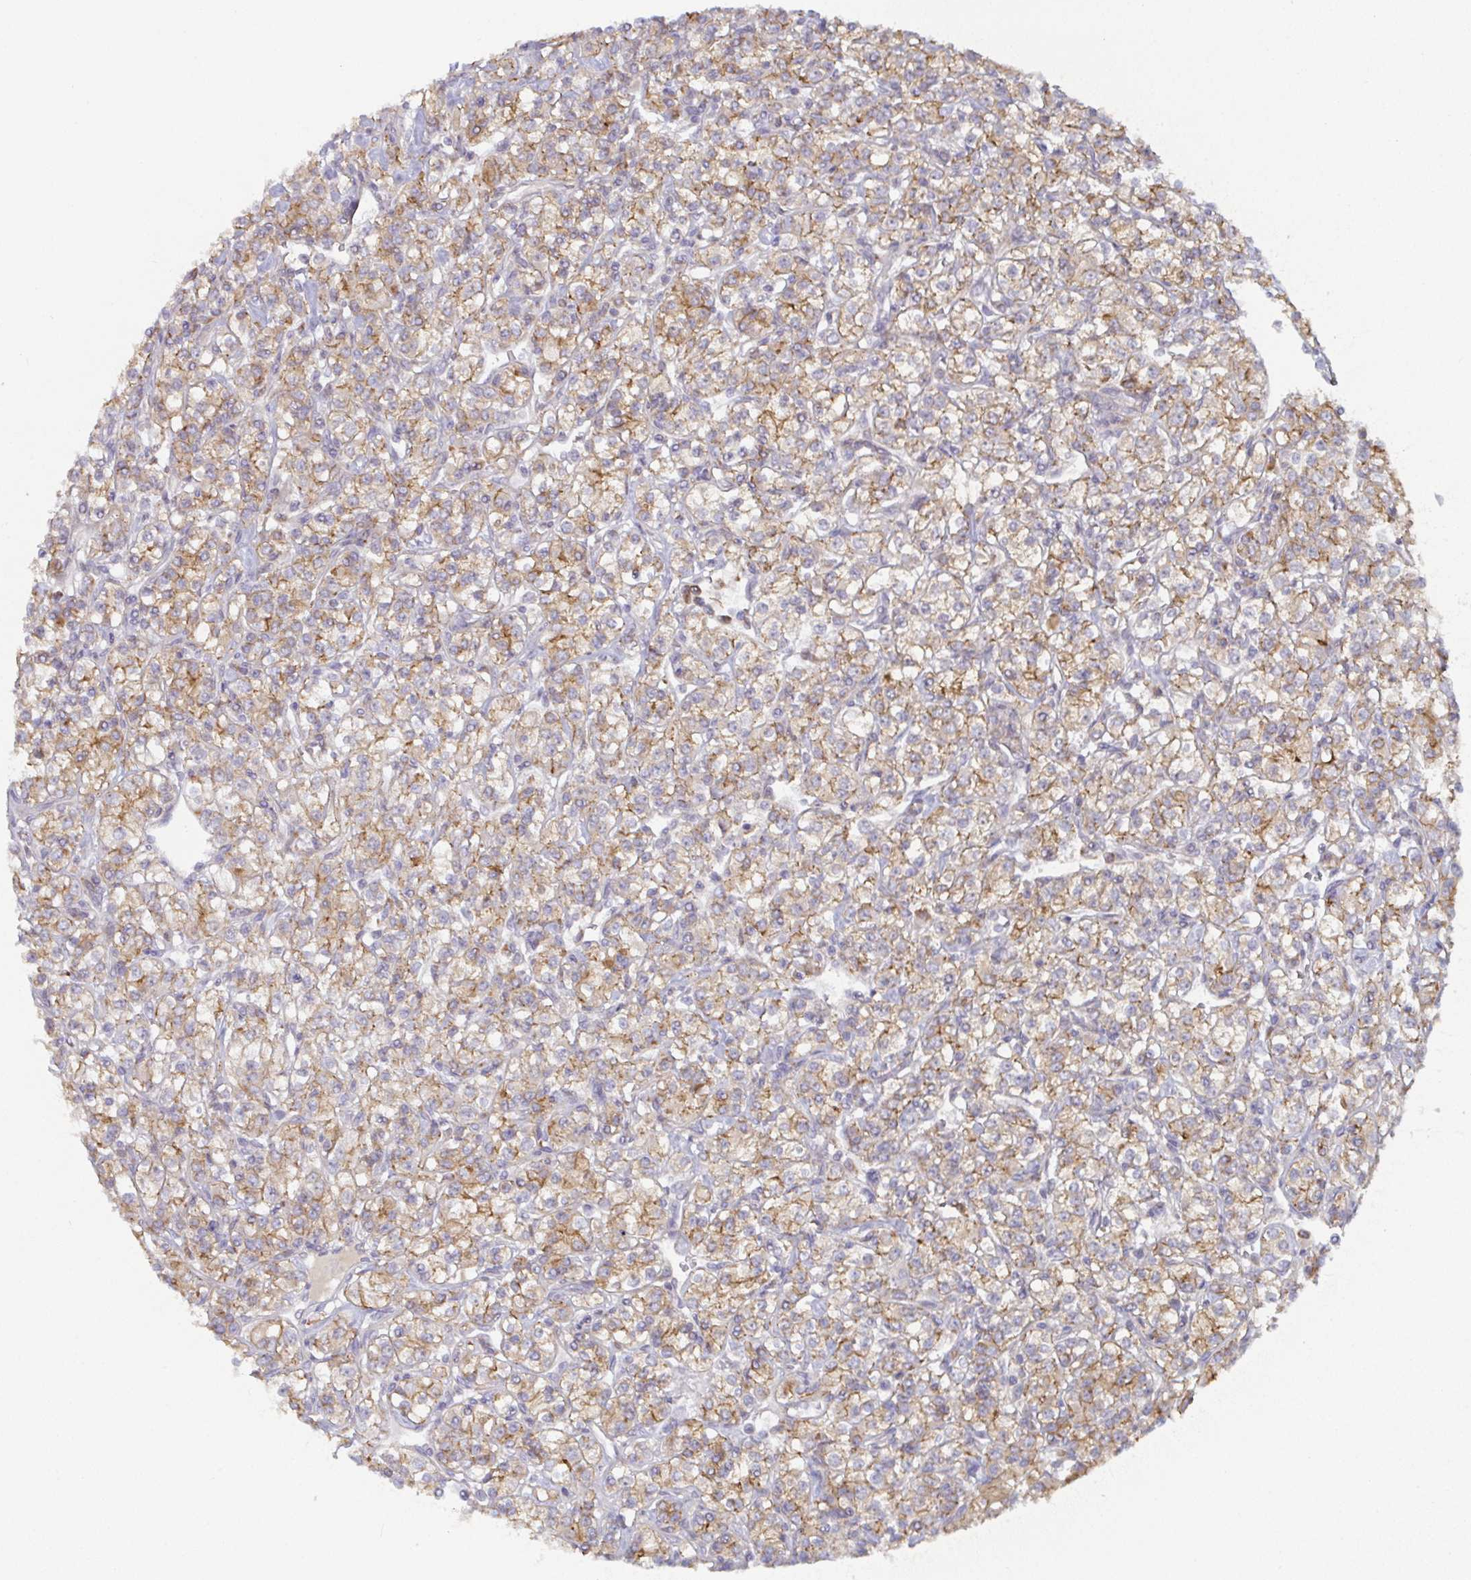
{"staining": {"intensity": "weak", "quantity": ">75%", "location": "cytoplasmic/membranous"}, "tissue": "renal cancer", "cell_type": "Tumor cells", "image_type": "cancer", "snomed": [{"axis": "morphology", "description": "Adenocarcinoma, NOS"}, {"axis": "topography", "description": "Kidney"}], "caption": "This histopathology image reveals immunohistochemistry (IHC) staining of human renal cancer (adenocarcinoma), with low weak cytoplasmic/membranous staining in about >75% of tumor cells.", "gene": "CDH18", "patient": {"sex": "male", "age": 77}}